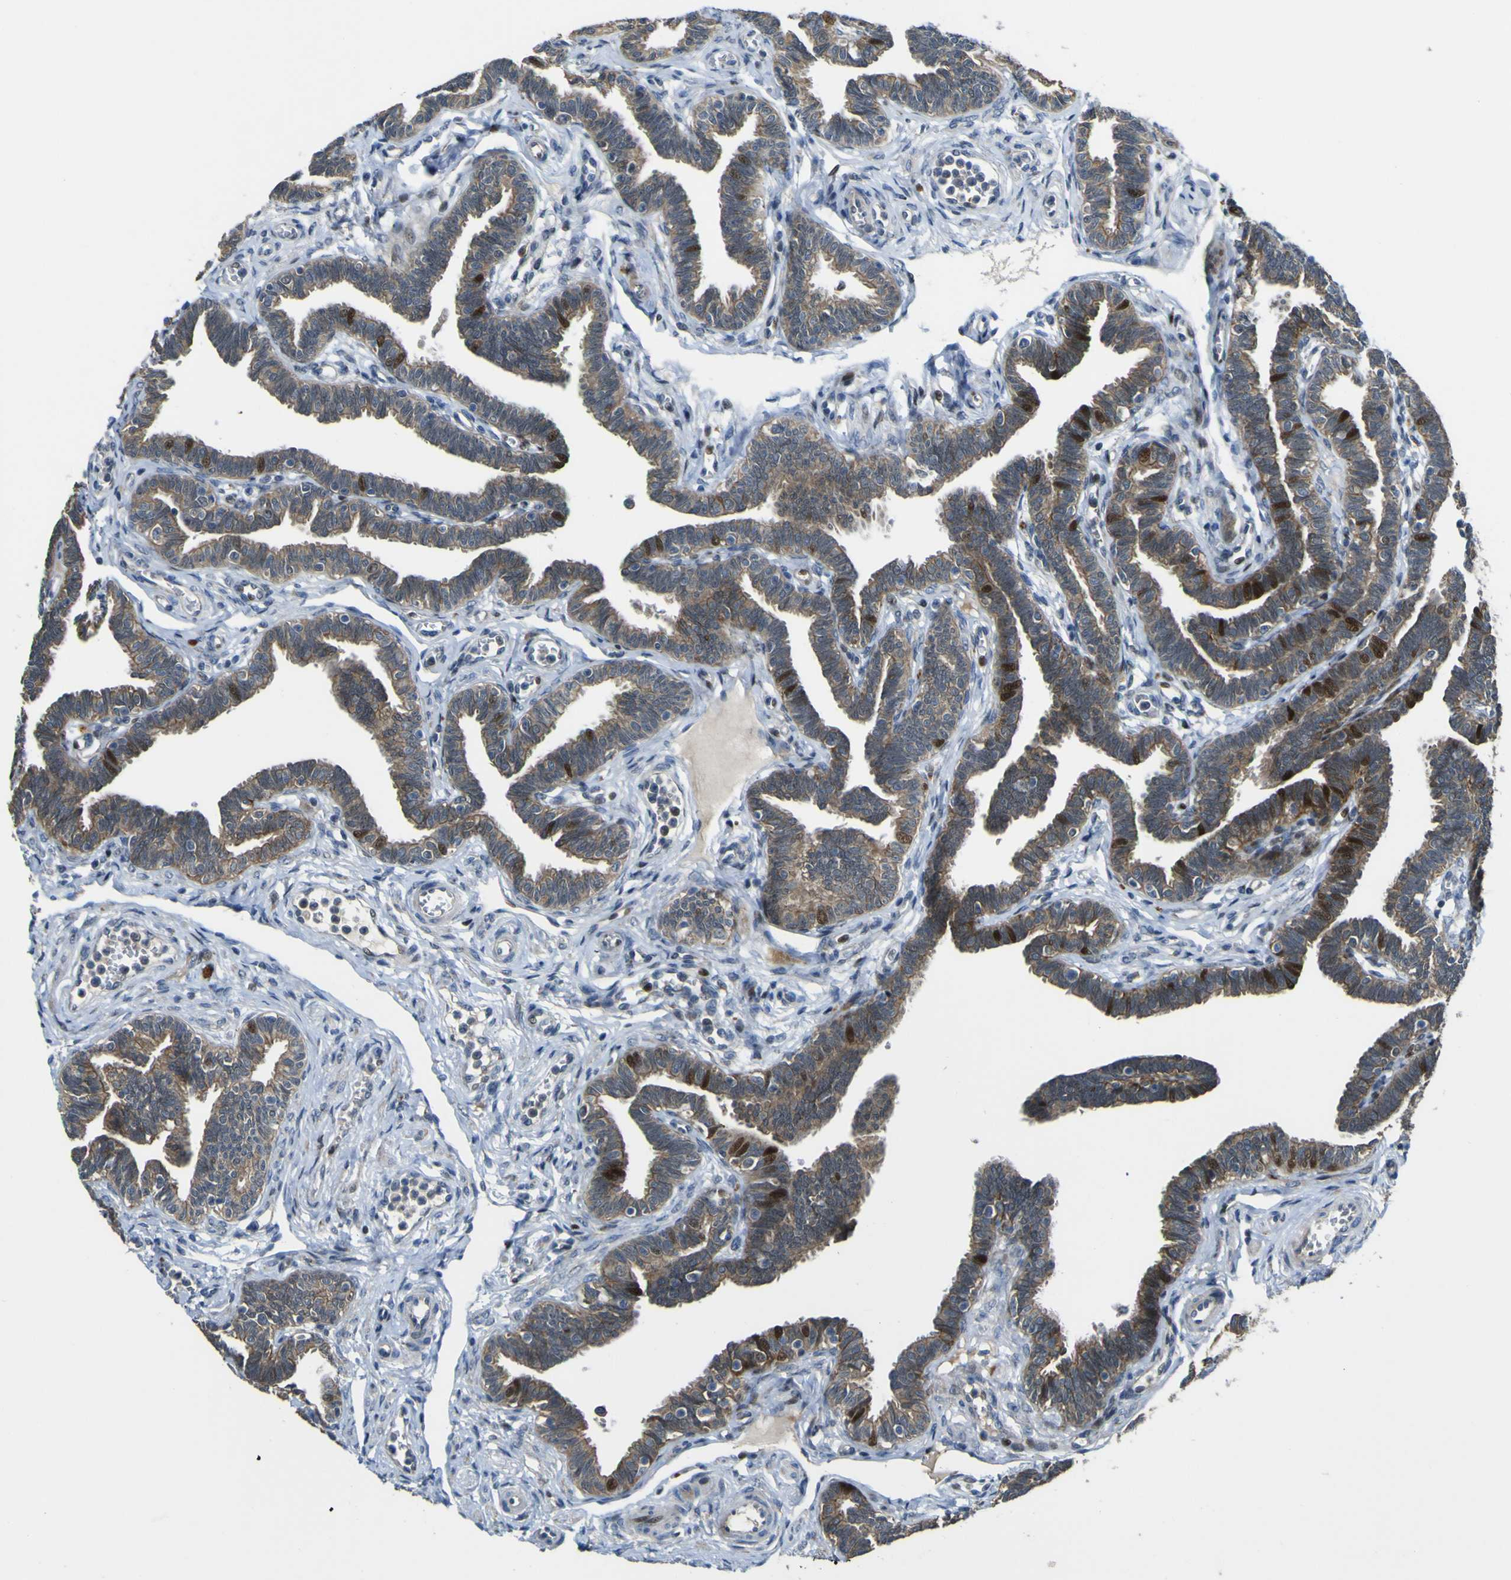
{"staining": {"intensity": "strong", "quantity": ">75%", "location": "cytoplasmic/membranous"}, "tissue": "fallopian tube", "cell_type": "Glandular cells", "image_type": "normal", "snomed": [{"axis": "morphology", "description": "Normal tissue, NOS"}, {"axis": "topography", "description": "Fallopian tube"}, {"axis": "topography", "description": "Ovary"}], "caption": "About >75% of glandular cells in benign fallopian tube exhibit strong cytoplasmic/membranous protein expression as visualized by brown immunohistochemical staining.", "gene": "LBHD1", "patient": {"sex": "female", "age": 23}}